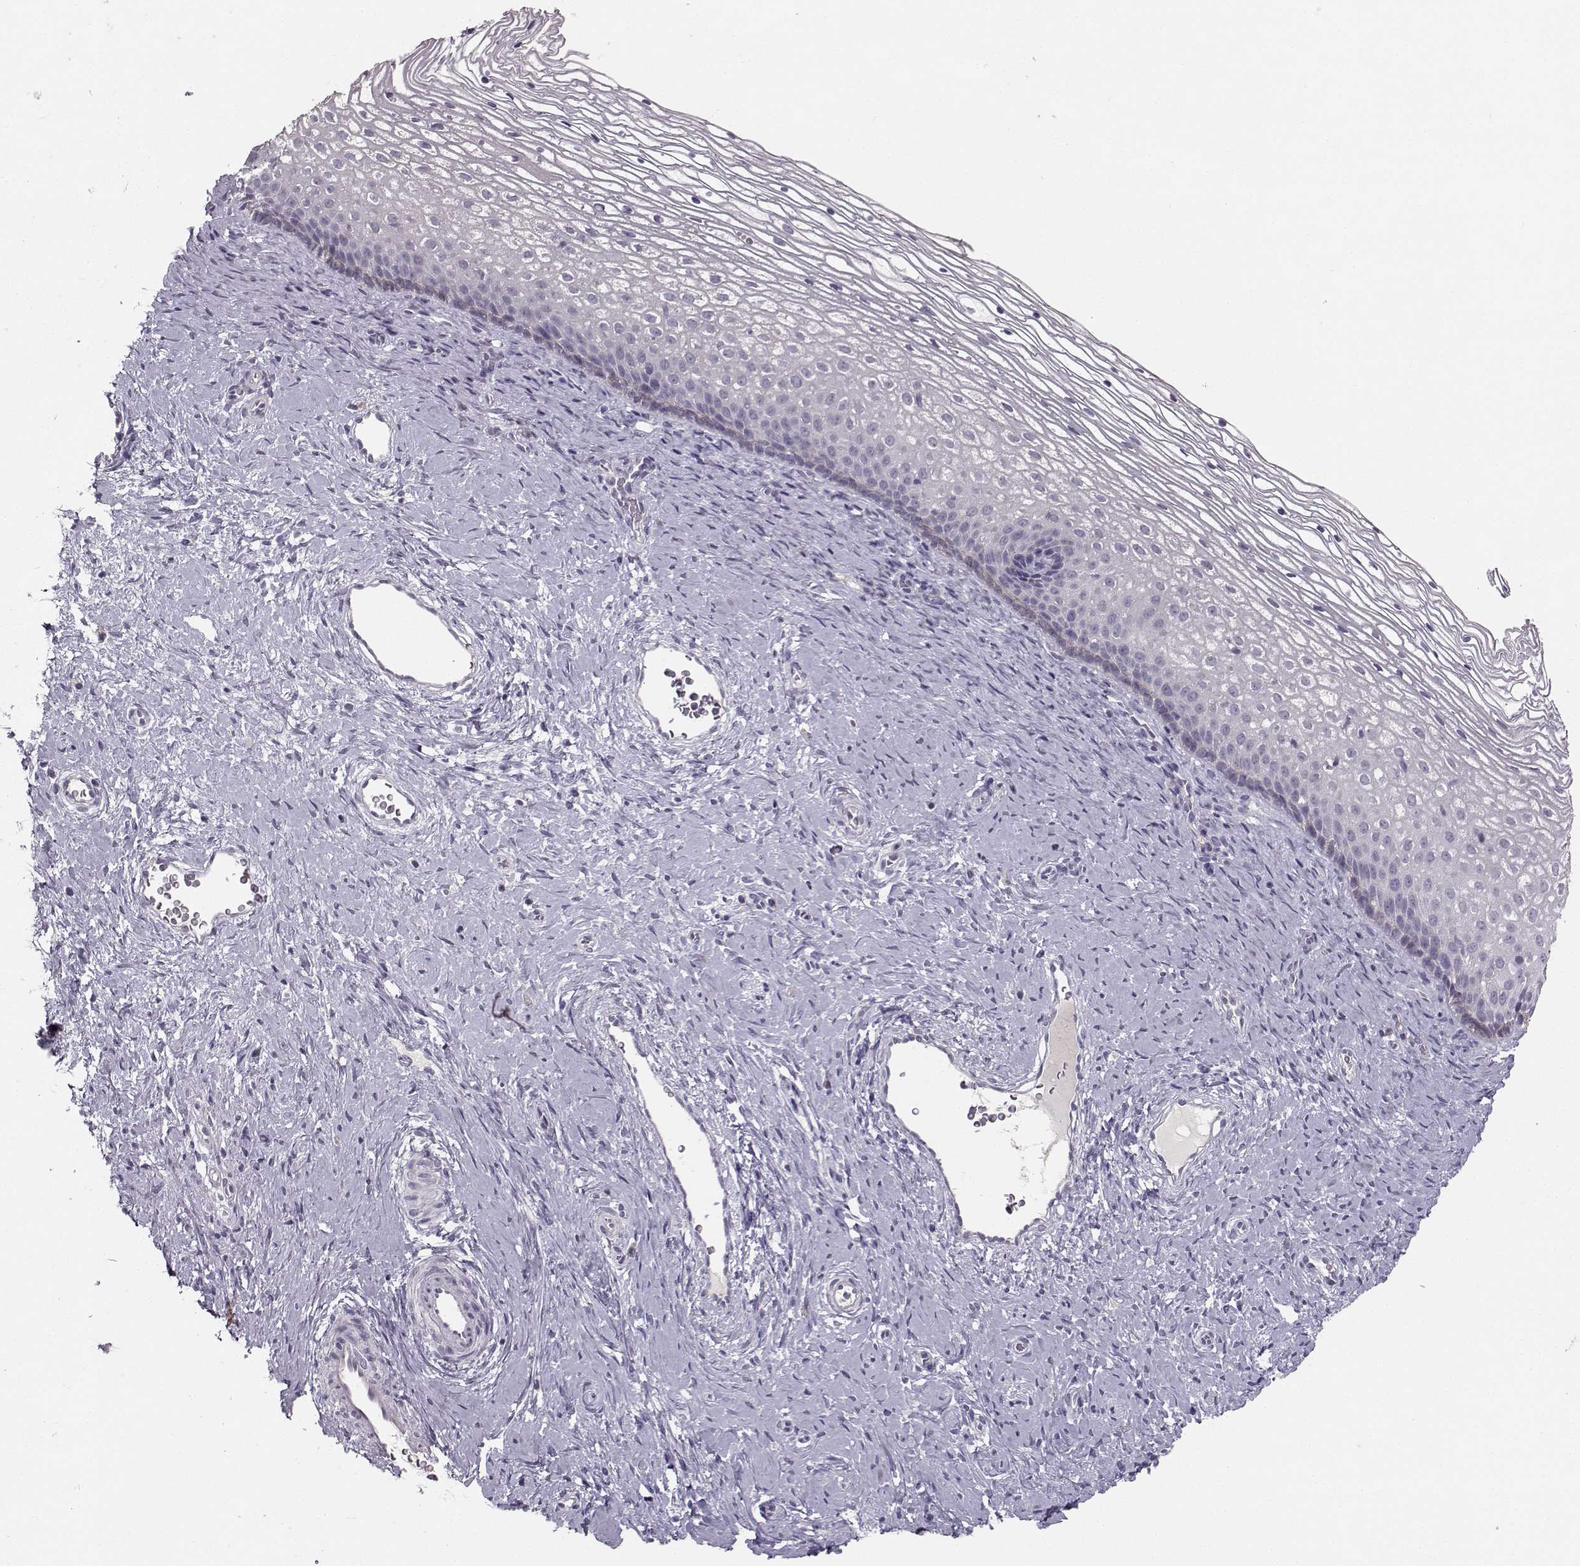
{"staining": {"intensity": "negative", "quantity": "none", "location": "none"}, "tissue": "cervix", "cell_type": "Glandular cells", "image_type": "normal", "snomed": [{"axis": "morphology", "description": "Normal tissue, NOS"}, {"axis": "topography", "description": "Cervix"}], "caption": "DAB (3,3'-diaminobenzidine) immunohistochemical staining of unremarkable cervix demonstrates no significant staining in glandular cells.", "gene": "PKP2", "patient": {"sex": "female", "age": 34}}